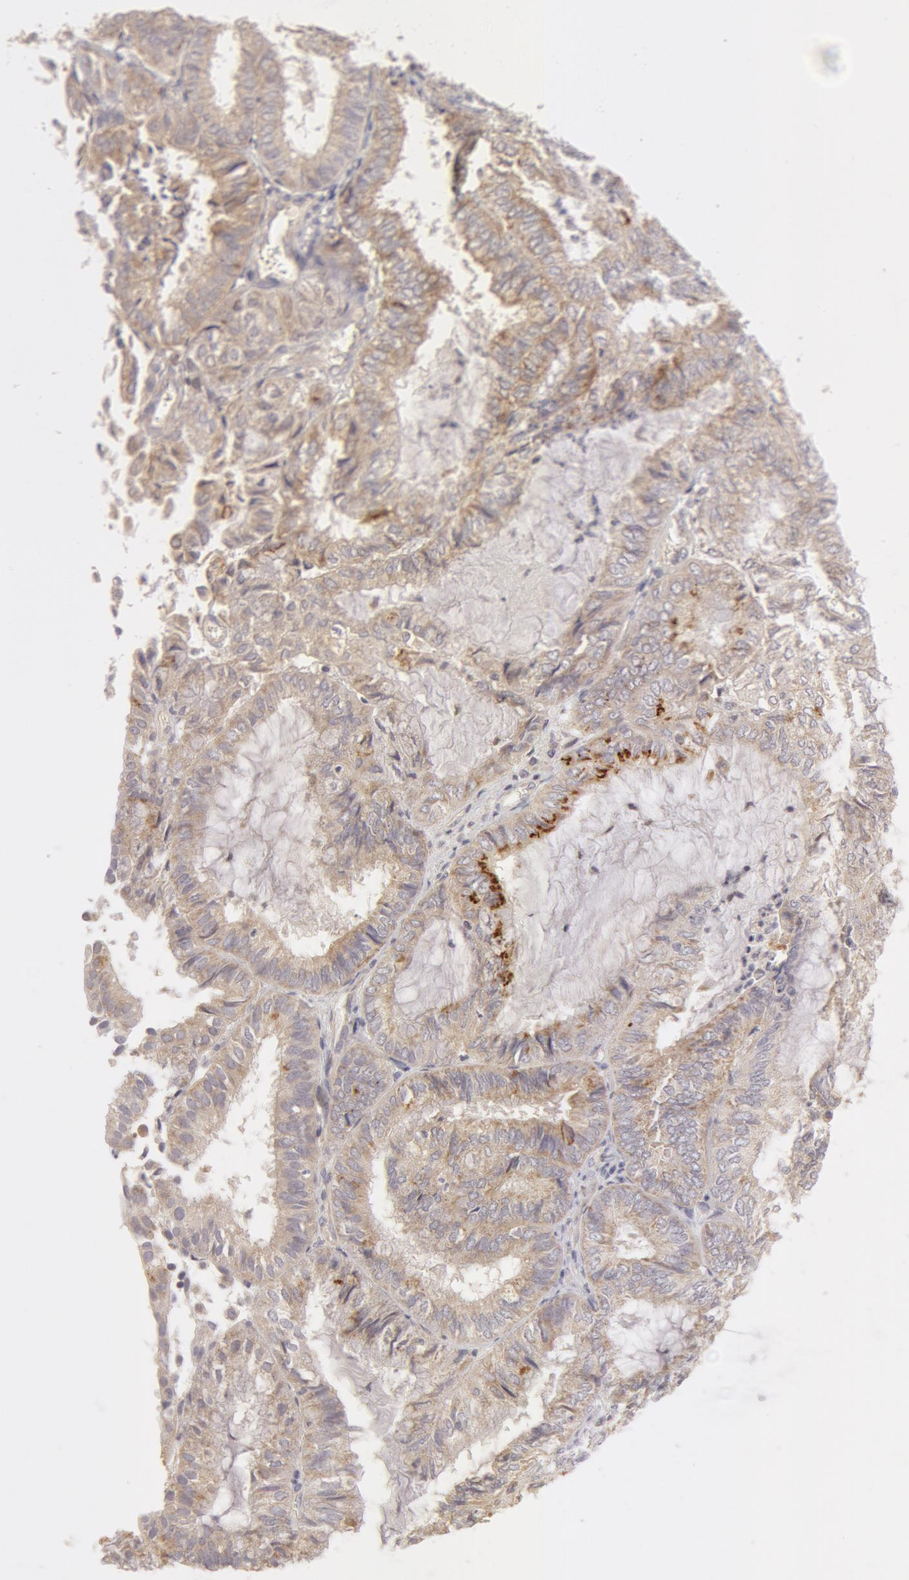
{"staining": {"intensity": "weak", "quantity": "<25%", "location": "cytoplasmic/membranous"}, "tissue": "endometrial cancer", "cell_type": "Tumor cells", "image_type": "cancer", "snomed": [{"axis": "morphology", "description": "Adenocarcinoma, NOS"}, {"axis": "topography", "description": "Endometrium"}], "caption": "High magnification brightfield microscopy of endometrial cancer (adenocarcinoma) stained with DAB (3,3'-diaminobenzidine) (brown) and counterstained with hematoxylin (blue): tumor cells show no significant staining.", "gene": "ADPRH", "patient": {"sex": "female", "age": 59}}